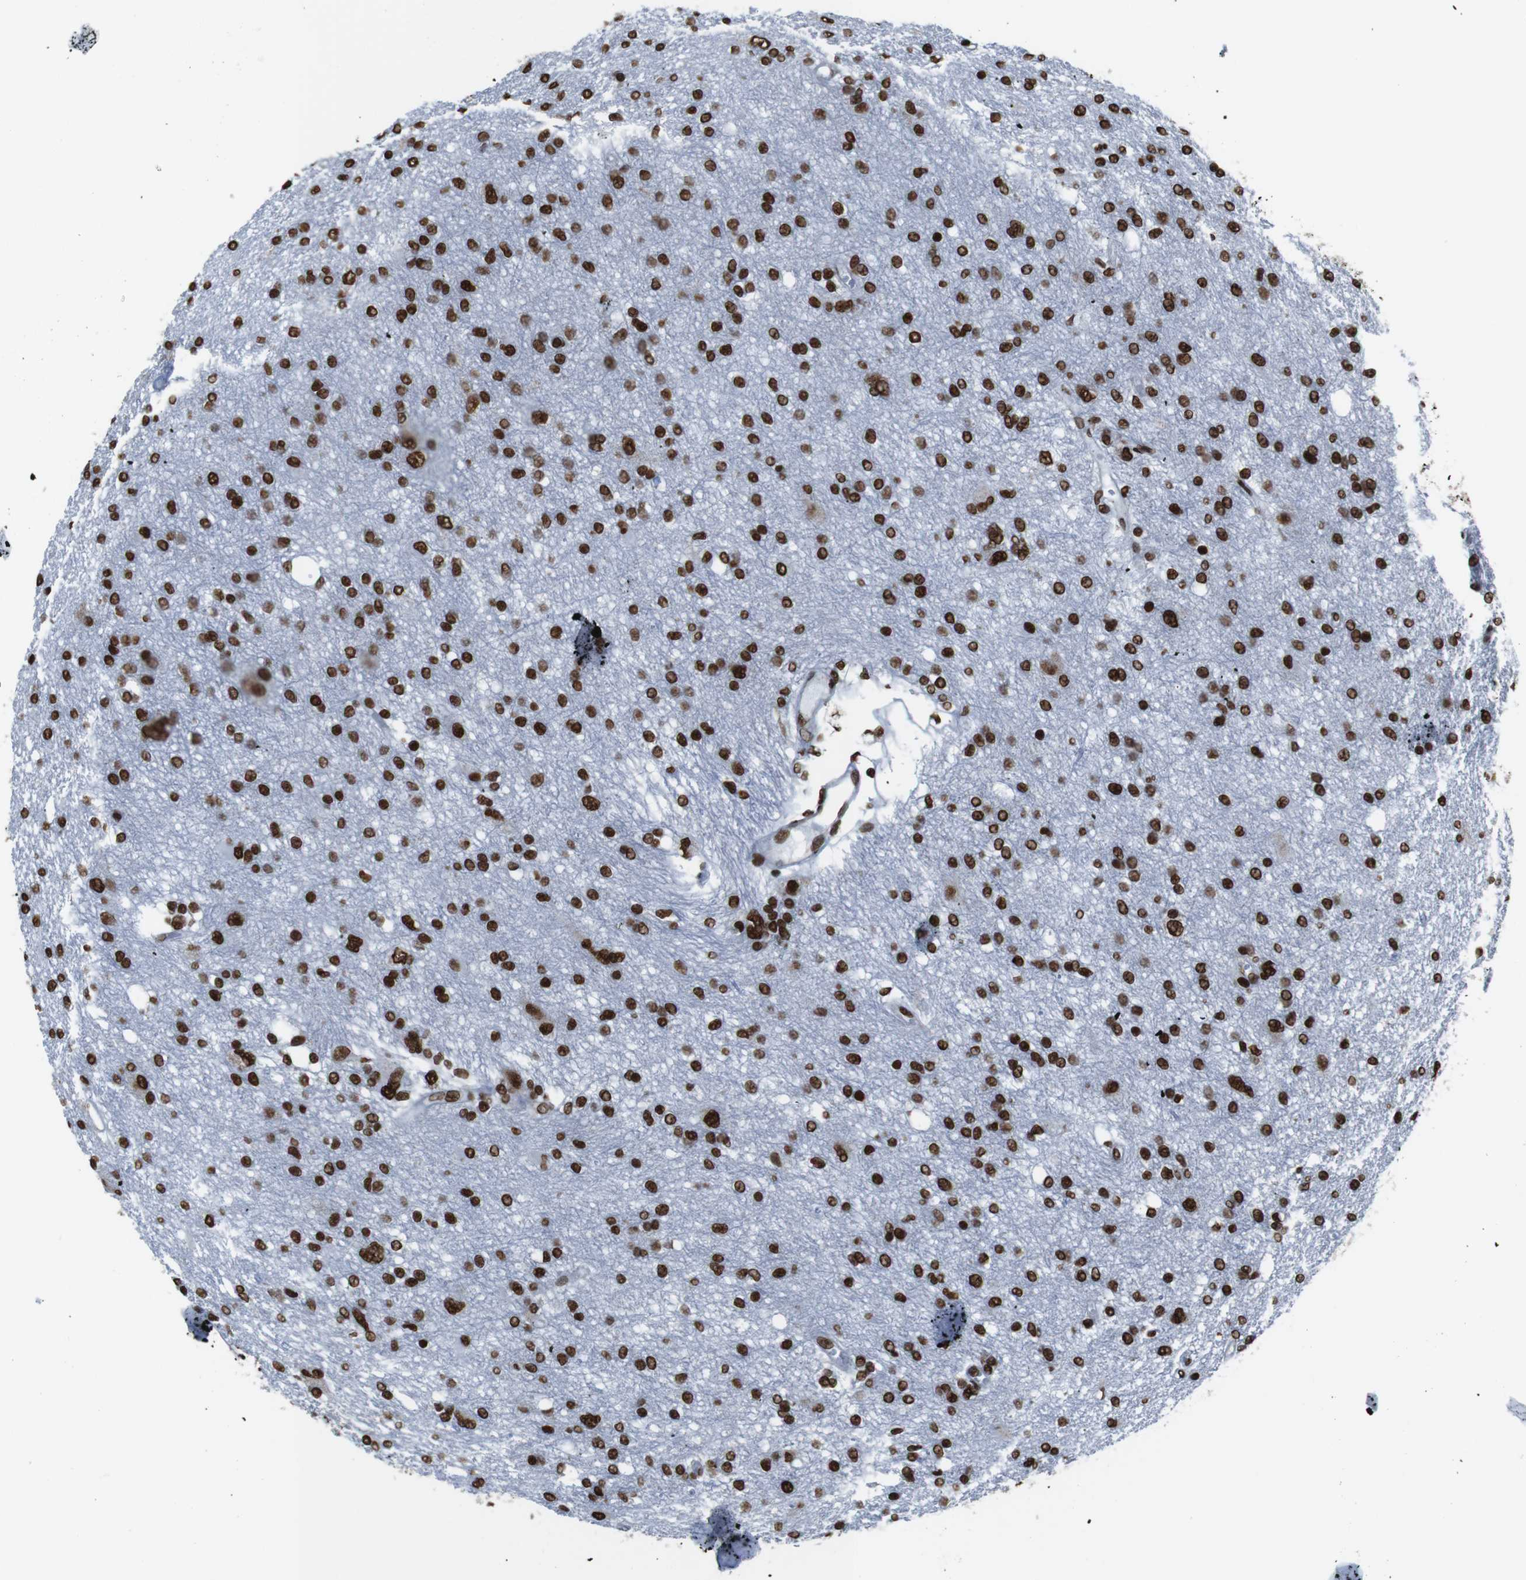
{"staining": {"intensity": "strong", "quantity": ">75%", "location": "nuclear"}, "tissue": "glioma", "cell_type": "Tumor cells", "image_type": "cancer", "snomed": [{"axis": "morphology", "description": "Glioma, malignant, High grade"}, {"axis": "topography", "description": "Brain"}], "caption": "The immunohistochemical stain highlights strong nuclear positivity in tumor cells of glioma tissue. The protein is stained brown, and the nuclei are stained in blue (DAB (3,3'-diaminobenzidine) IHC with brightfield microscopy, high magnification).", "gene": "ROMO1", "patient": {"sex": "female", "age": 59}}